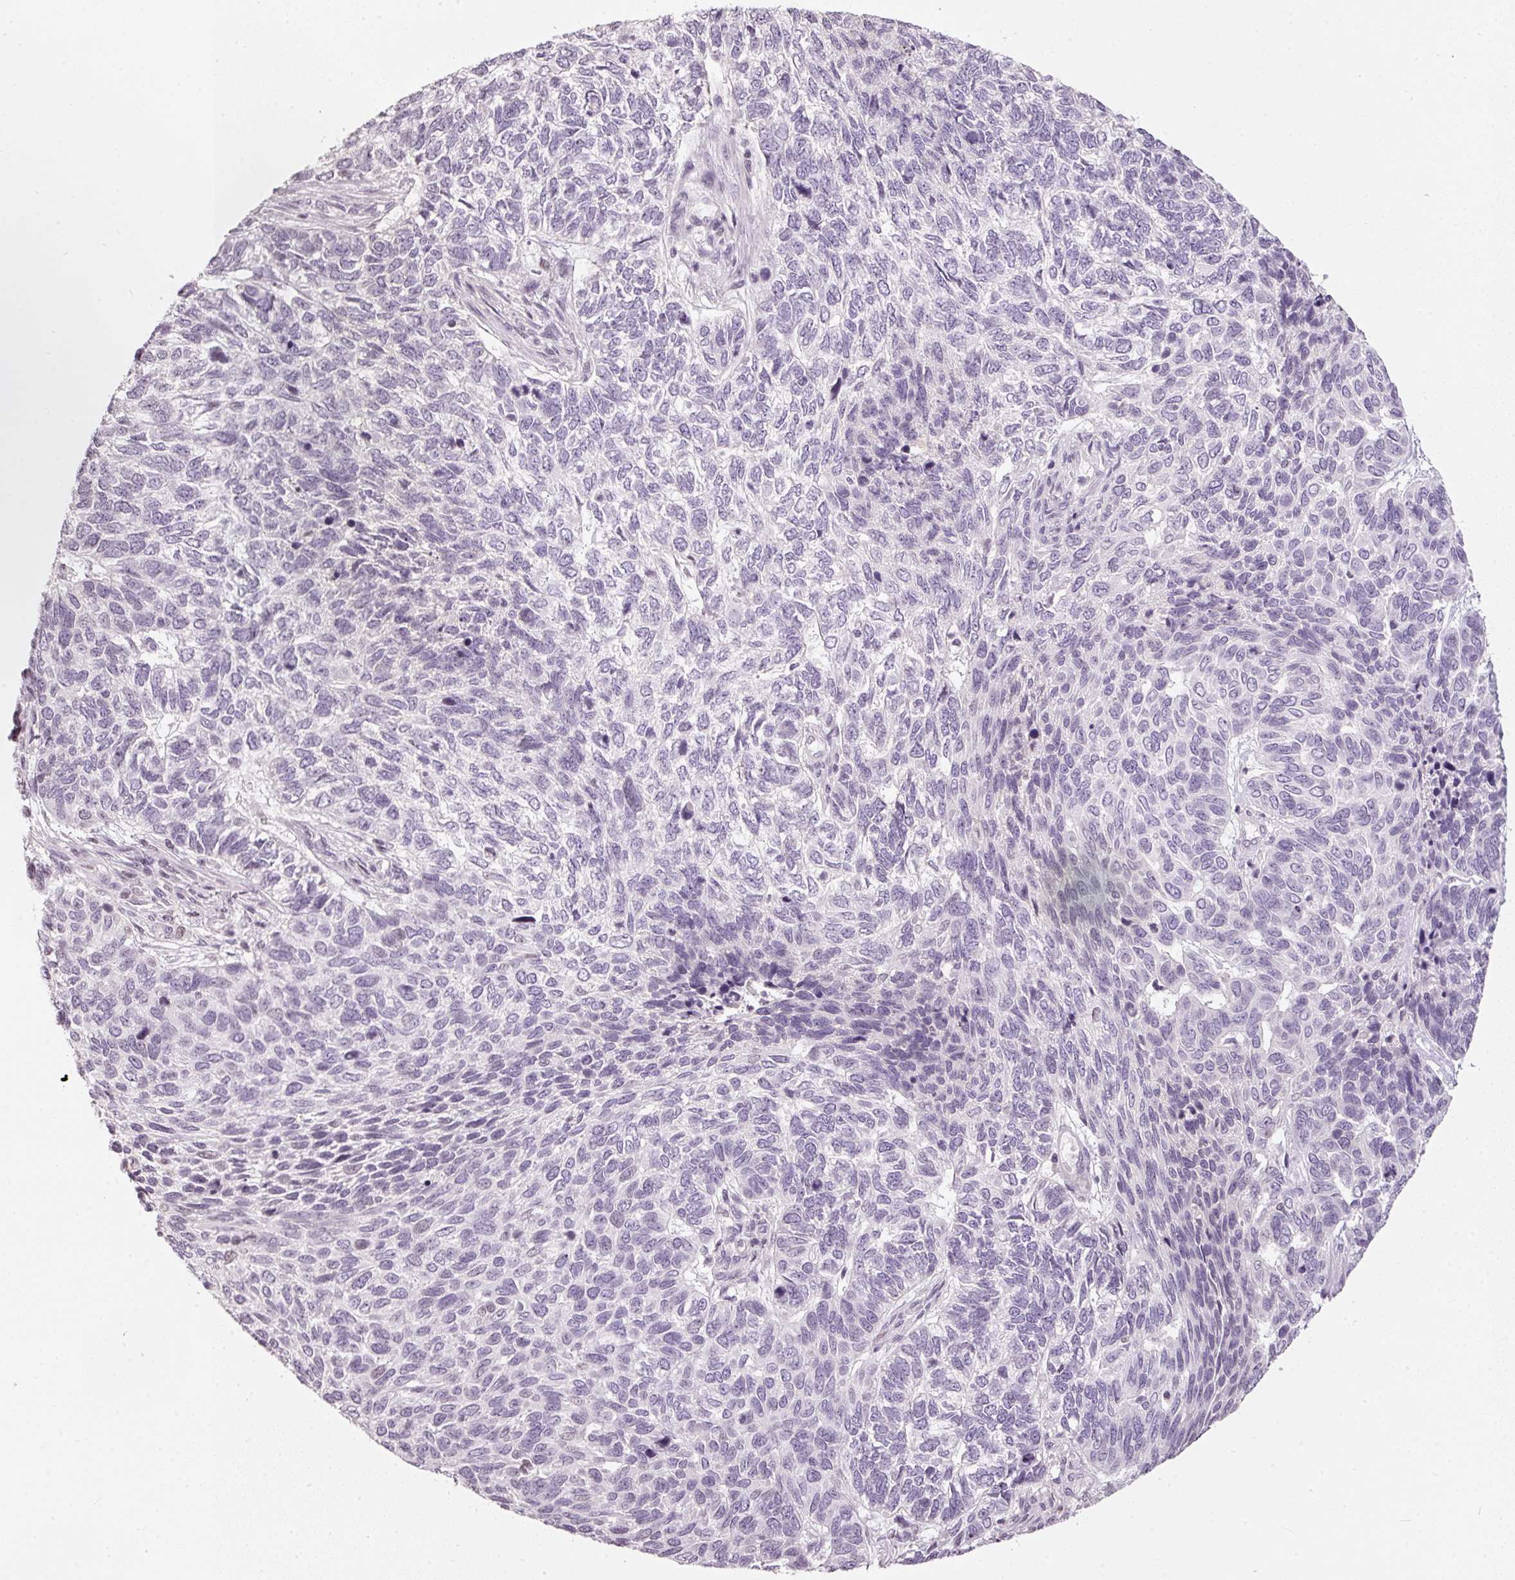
{"staining": {"intensity": "negative", "quantity": "none", "location": "none"}, "tissue": "skin cancer", "cell_type": "Tumor cells", "image_type": "cancer", "snomed": [{"axis": "morphology", "description": "Basal cell carcinoma"}, {"axis": "topography", "description": "Skin"}], "caption": "IHC histopathology image of skin basal cell carcinoma stained for a protein (brown), which displays no staining in tumor cells.", "gene": "NRDE2", "patient": {"sex": "female", "age": 65}}